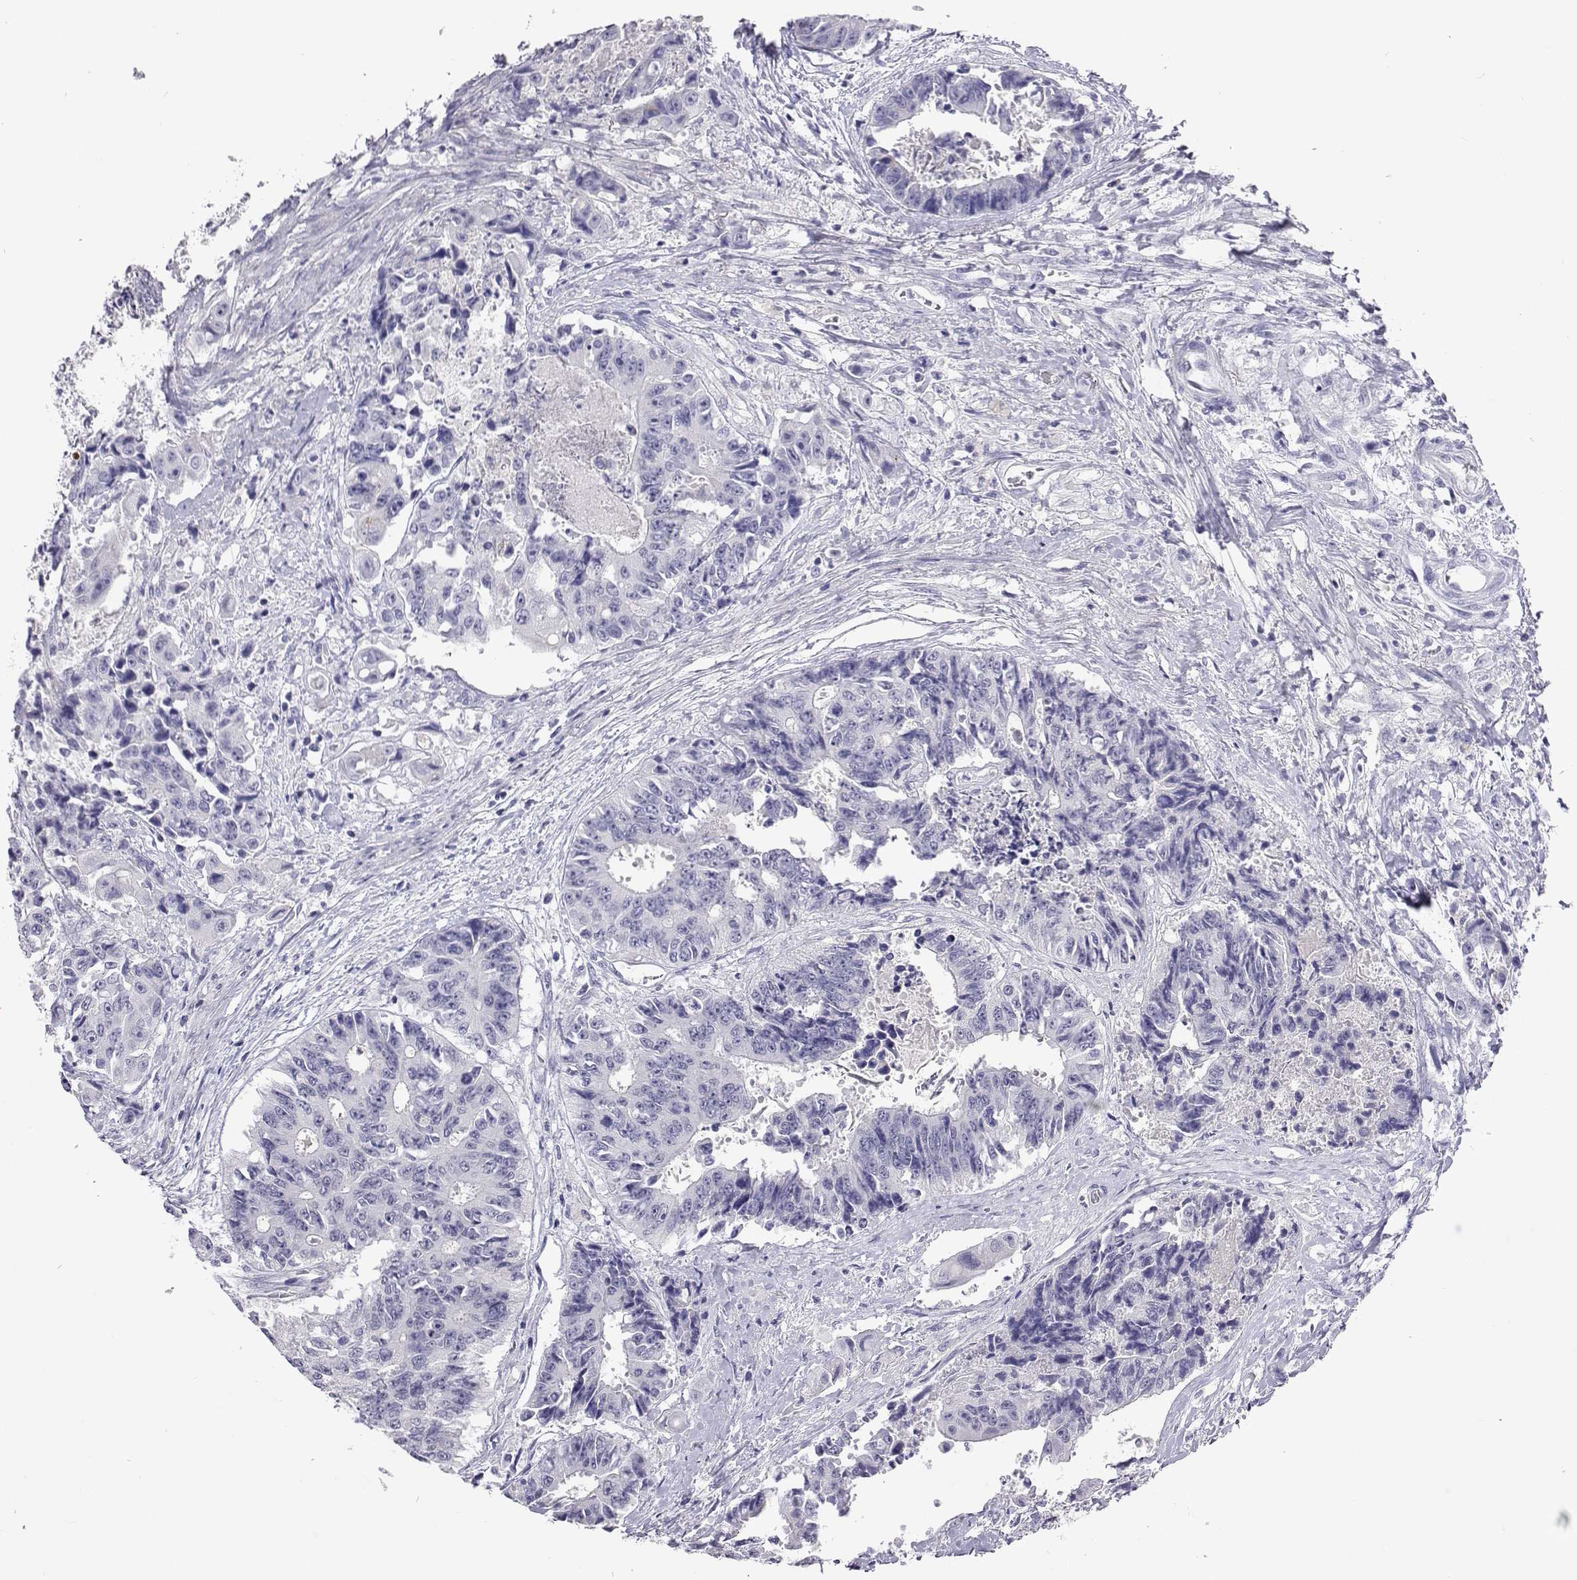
{"staining": {"intensity": "negative", "quantity": "none", "location": "none"}, "tissue": "colorectal cancer", "cell_type": "Tumor cells", "image_type": "cancer", "snomed": [{"axis": "morphology", "description": "Adenocarcinoma, NOS"}, {"axis": "topography", "description": "Rectum"}], "caption": "The immunohistochemistry micrograph has no significant expression in tumor cells of colorectal cancer (adenocarcinoma) tissue. (DAB immunohistochemistry visualized using brightfield microscopy, high magnification).", "gene": "GALM", "patient": {"sex": "male", "age": 54}}